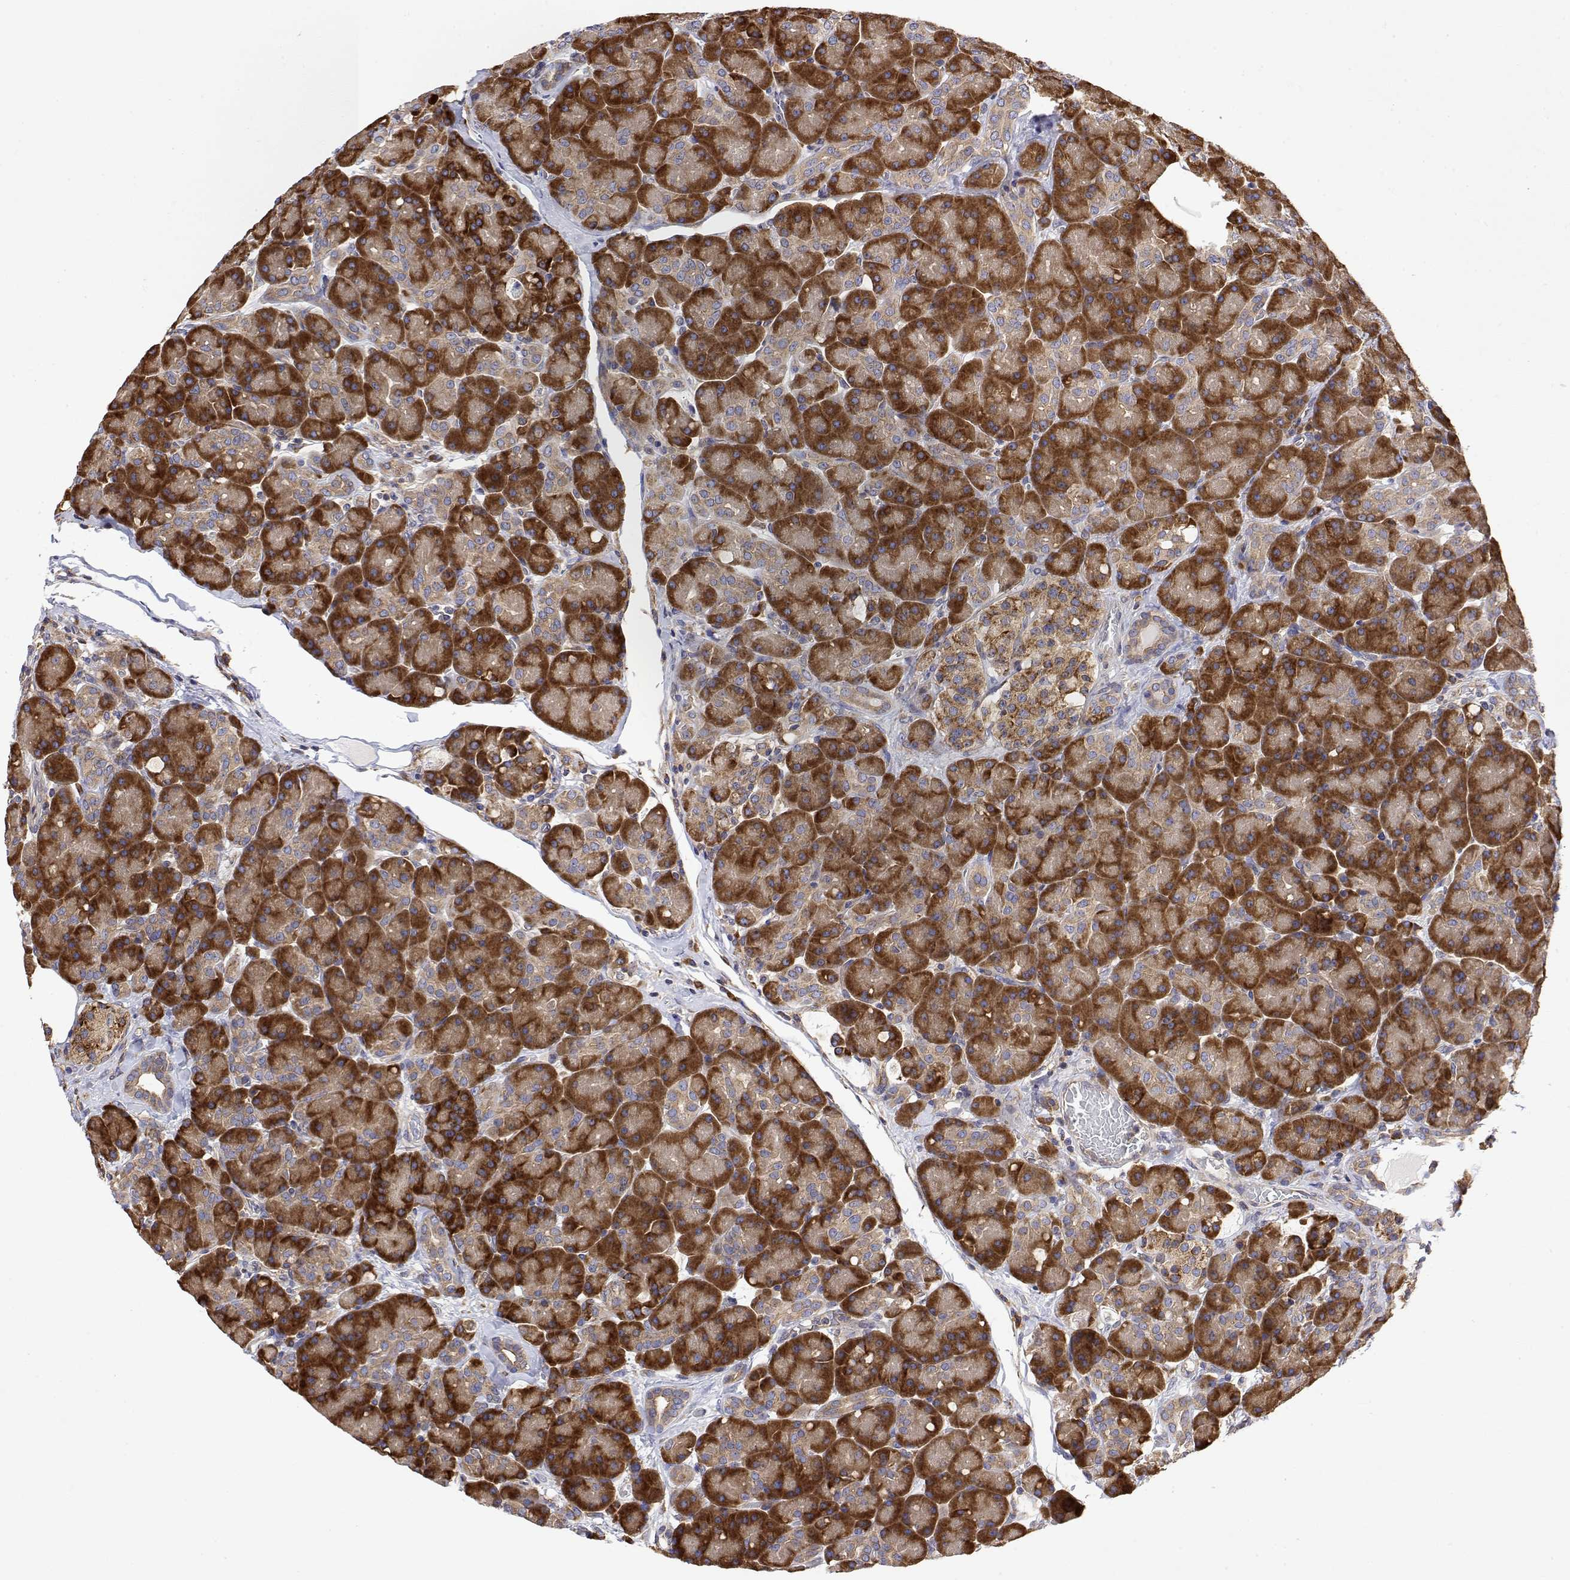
{"staining": {"intensity": "strong", "quantity": ">75%", "location": "cytoplasmic/membranous"}, "tissue": "pancreas", "cell_type": "Exocrine glandular cells", "image_type": "normal", "snomed": [{"axis": "morphology", "description": "Normal tissue, NOS"}, {"axis": "topography", "description": "Pancreas"}], "caption": "Immunohistochemistry (IHC) photomicrograph of benign pancreas: human pancreas stained using immunohistochemistry reveals high levels of strong protein expression localized specifically in the cytoplasmic/membranous of exocrine glandular cells, appearing as a cytoplasmic/membranous brown color.", "gene": "EEF1G", "patient": {"sex": "male", "age": 55}}